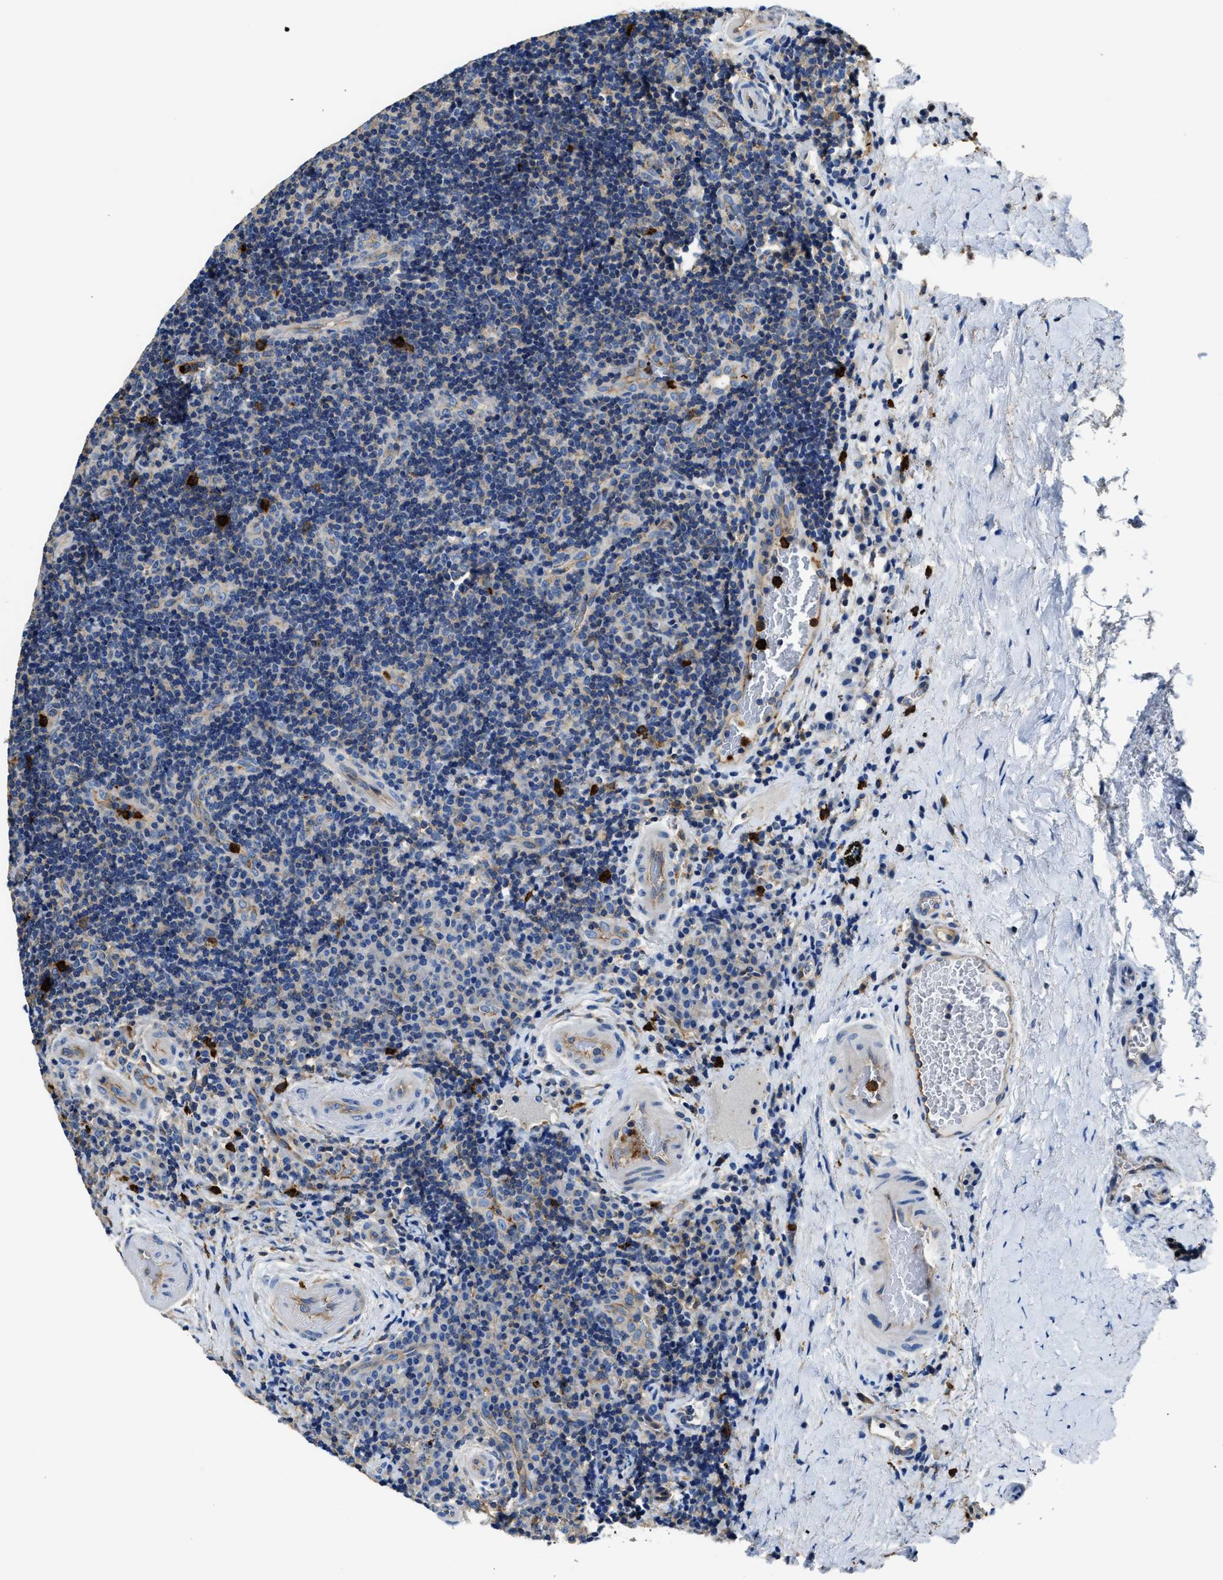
{"staining": {"intensity": "negative", "quantity": "none", "location": "none"}, "tissue": "lymphoma", "cell_type": "Tumor cells", "image_type": "cancer", "snomed": [{"axis": "morphology", "description": "Malignant lymphoma, non-Hodgkin's type, High grade"}, {"axis": "topography", "description": "Tonsil"}], "caption": "An immunohistochemistry image of high-grade malignant lymphoma, non-Hodgkin's type is shown. There is no staining in tumor cells of high-grade malignant lymphoma, non-Hodgkin's type.", "gene": "TRAF6", "patient": {"sex": "female", "age": 36}}